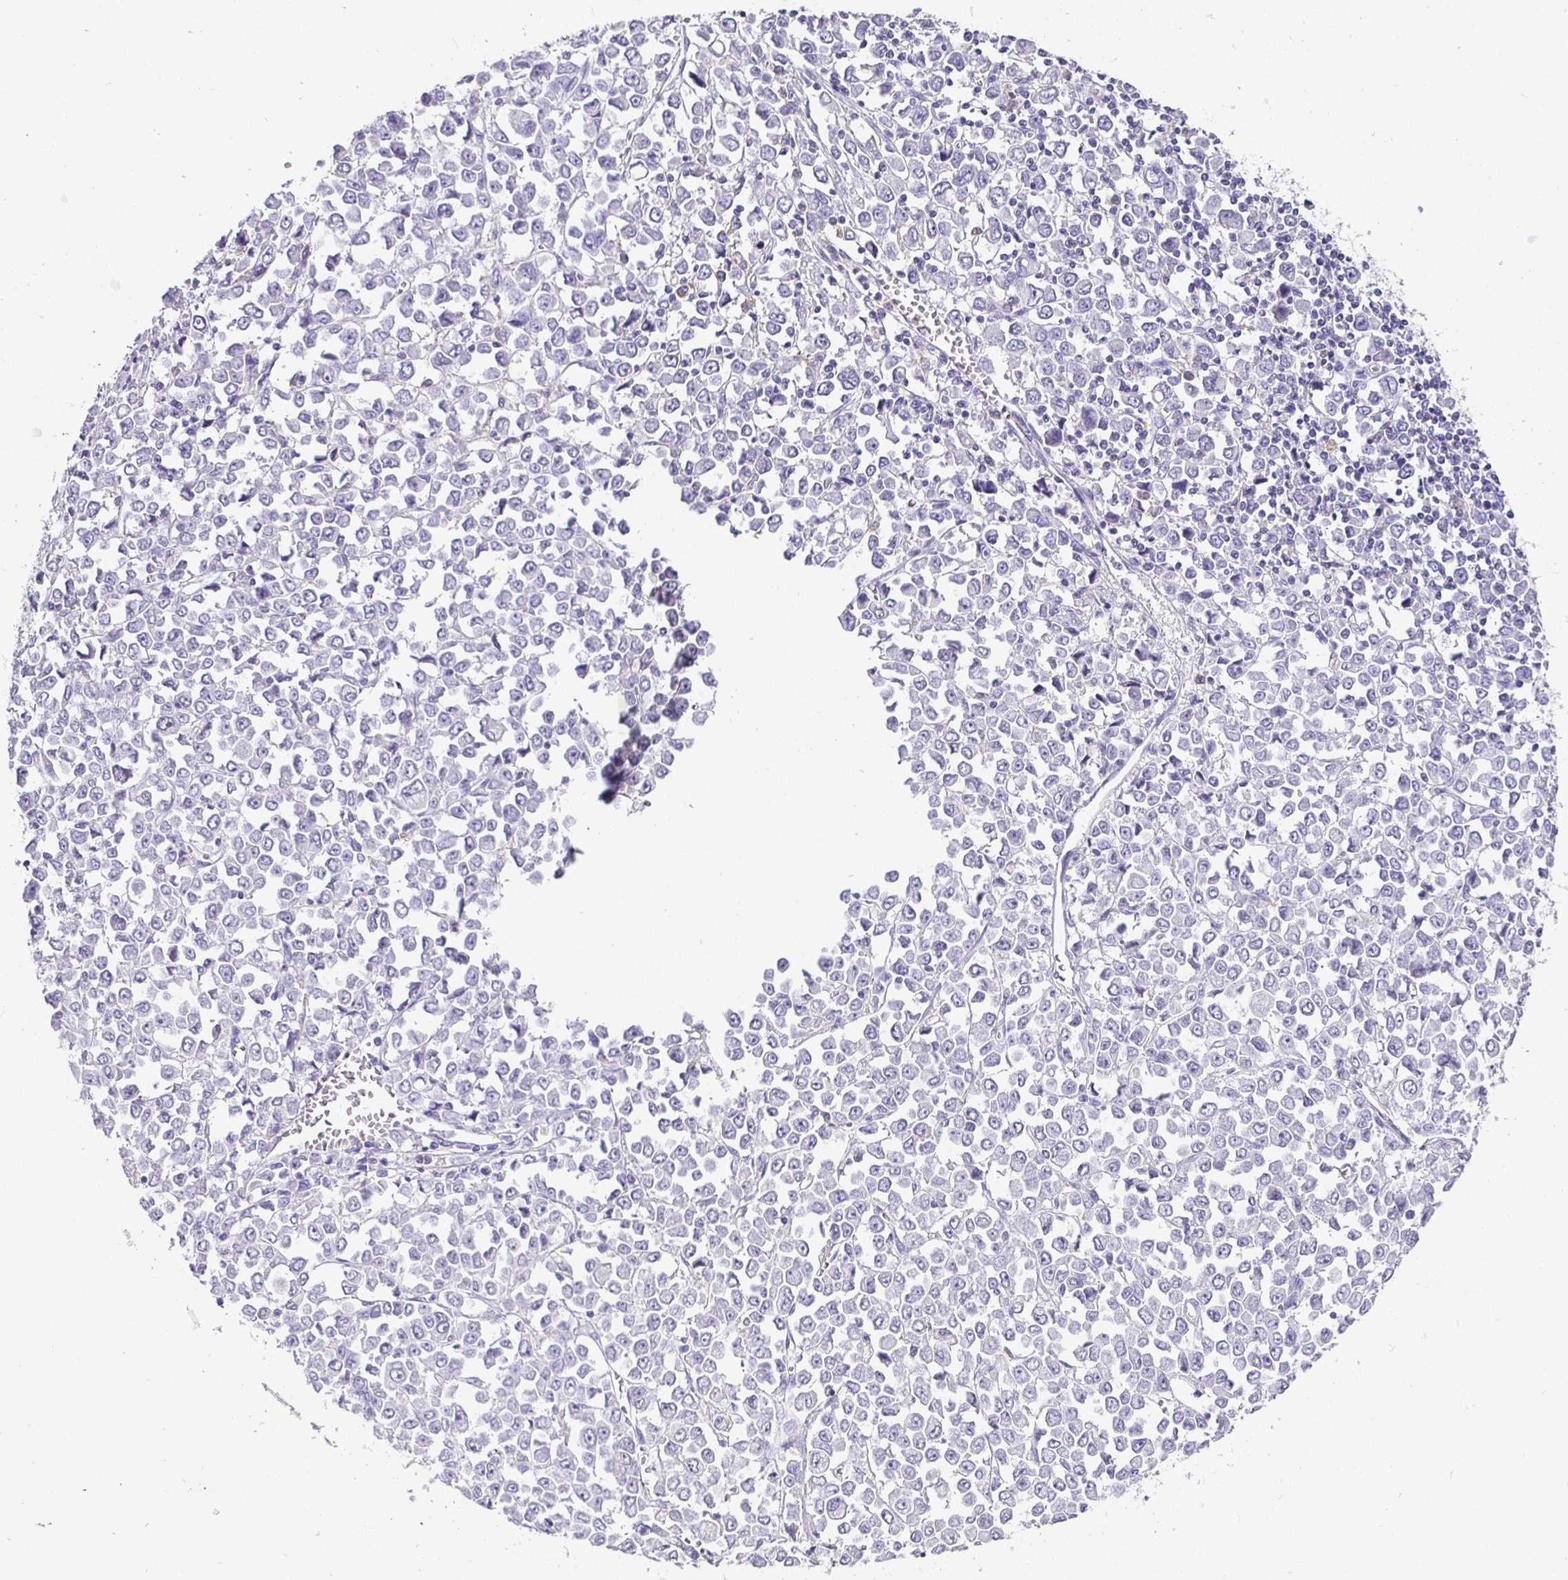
{"staining": {"intensity": "negative", "quantity": "none", "location": "none"}, "tissue": "stomach cancer", "cell_type": "Tumor cells", "image_type": "cancer", "snomed": [{"axis": "morphology", "description": "Adenocarcinoma, NOS"}, {"axis": "topography", "description": "Stomach, upper"}], "caption": "High power microscopy photomicrograph of an immunohistochemistry (IHC) micrograph of adenocarcinoma (stomach), revealing no significant positivity in tumor cells.", "gene": "SIRPA", "patient": {"sex": "male", "age": 70}}